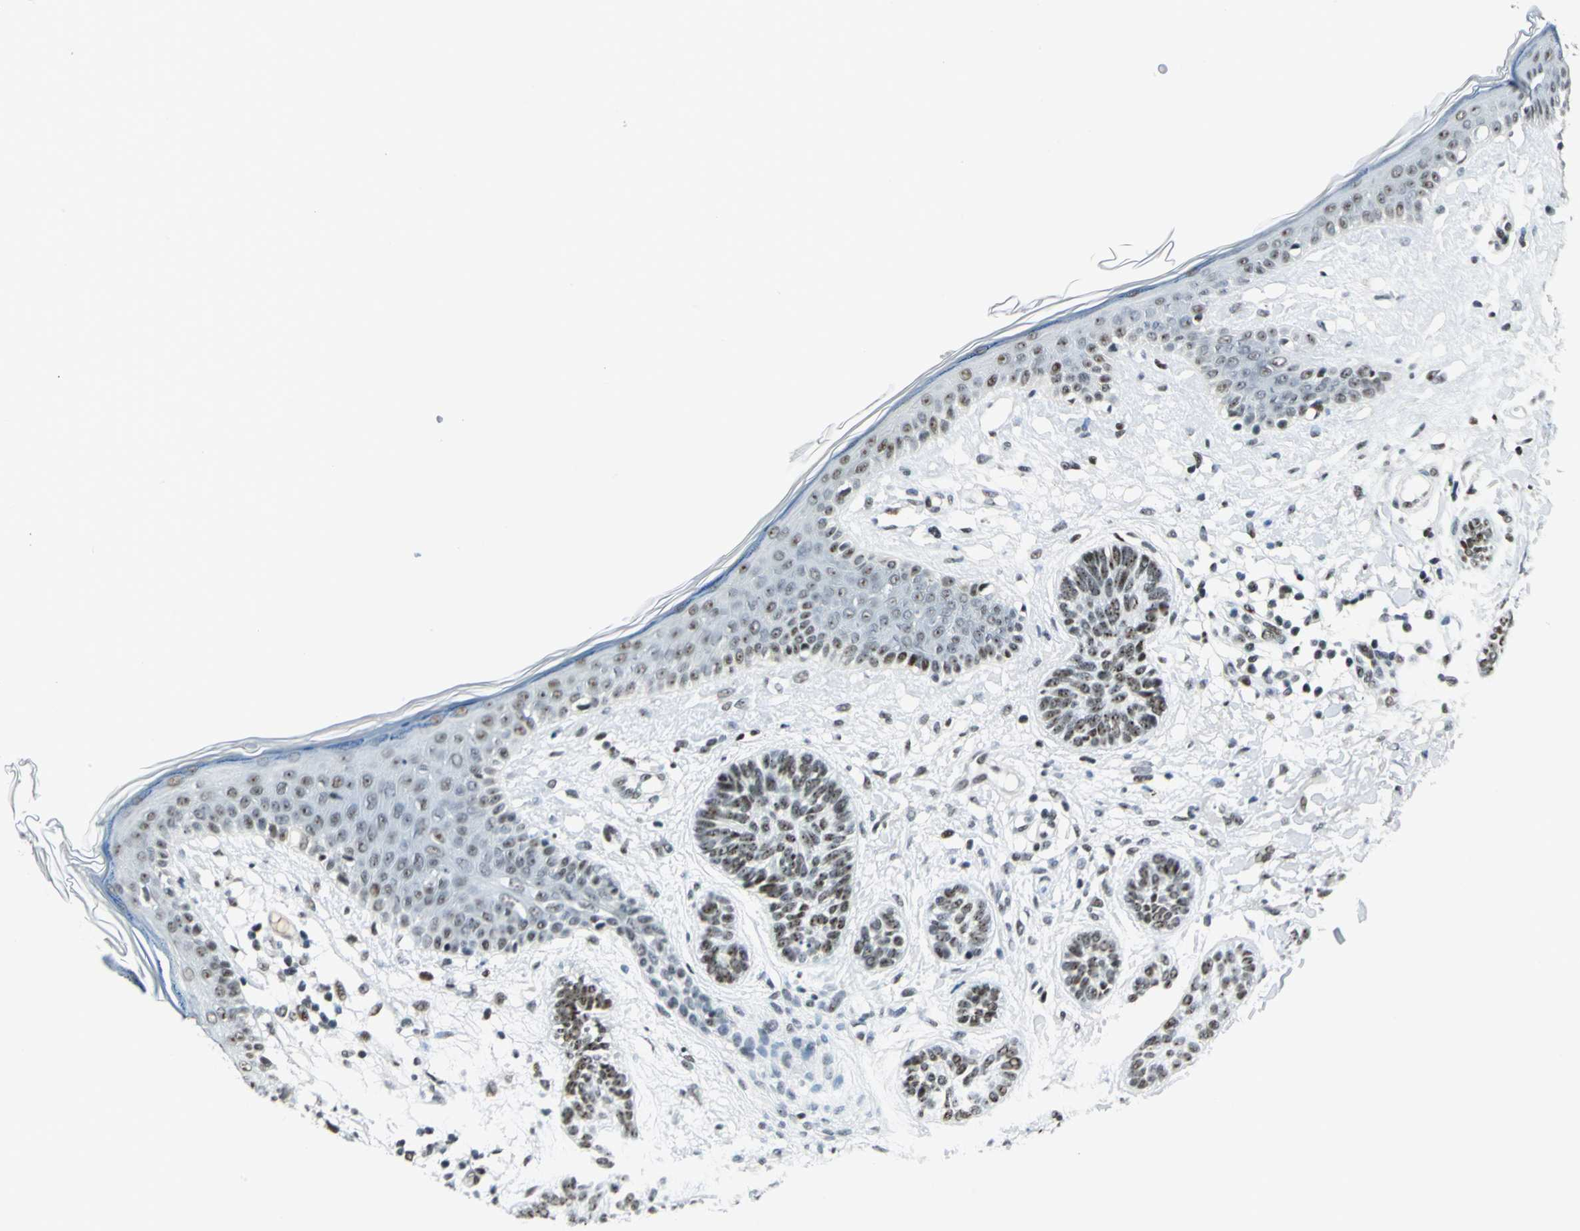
{"staining": {"intensity": "moderate", "quantity": ">75%", "location": "nuclear"}, "tissue": "skin cancer", "cell_type": "Tumor cells", "image_type": "cancer", "snomed": [{"axis": "morphology", "description": "Normal tissue, NOS"}, {"axis": "morphology", "description": "Basal cell carcinoma"}, {"axis": "topography", "description": "Skin"}], "caption": "Human basal cell carcinoma (skin) stained with a protein marker reveals moderate staining in tumor cells.", "gene": "KAT6B", "patient": {"sex": "male", "age": 63}}